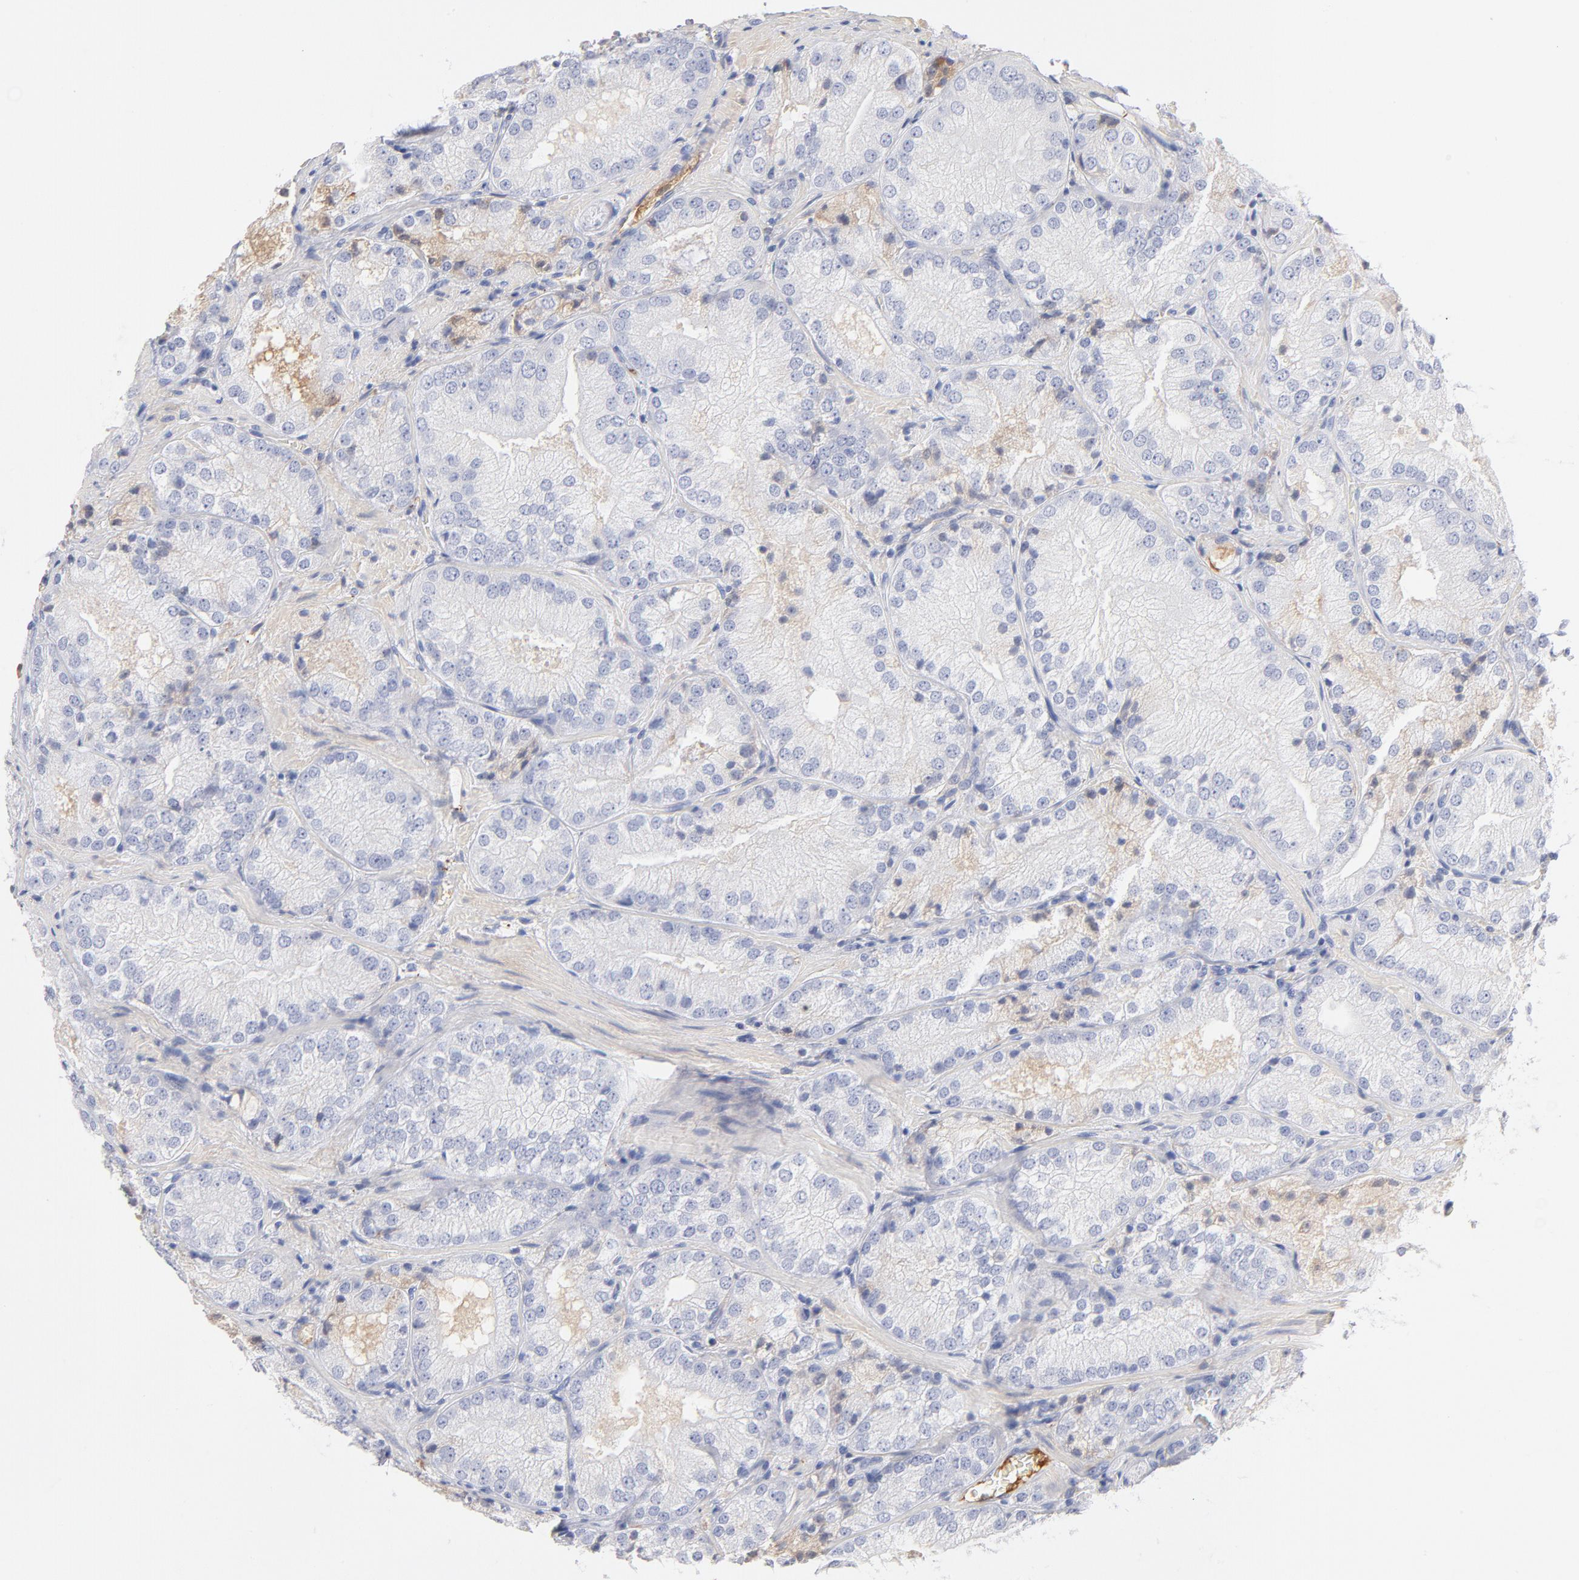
{"staining": {"intensity": "negative", "quantity": "none", "location": "none"}, "tissue": "prostate cancer", "cell_type": "Tumor cells", "image_type": "cancer", "snomed": [{"axis": "morphology", "description": "Adenocarcinoma, Low grade"}, {"axis": "topography", "description": "Prostate"}], "caption": "A high-resolution micrograph shows immunohistochemistry staining of prostate cancer (adenocarcinoma (low-grade)), which exhibits no significant positivity in tumor cells.", "gene": "C3", "patient": {"sex": "male", "age": 60}}